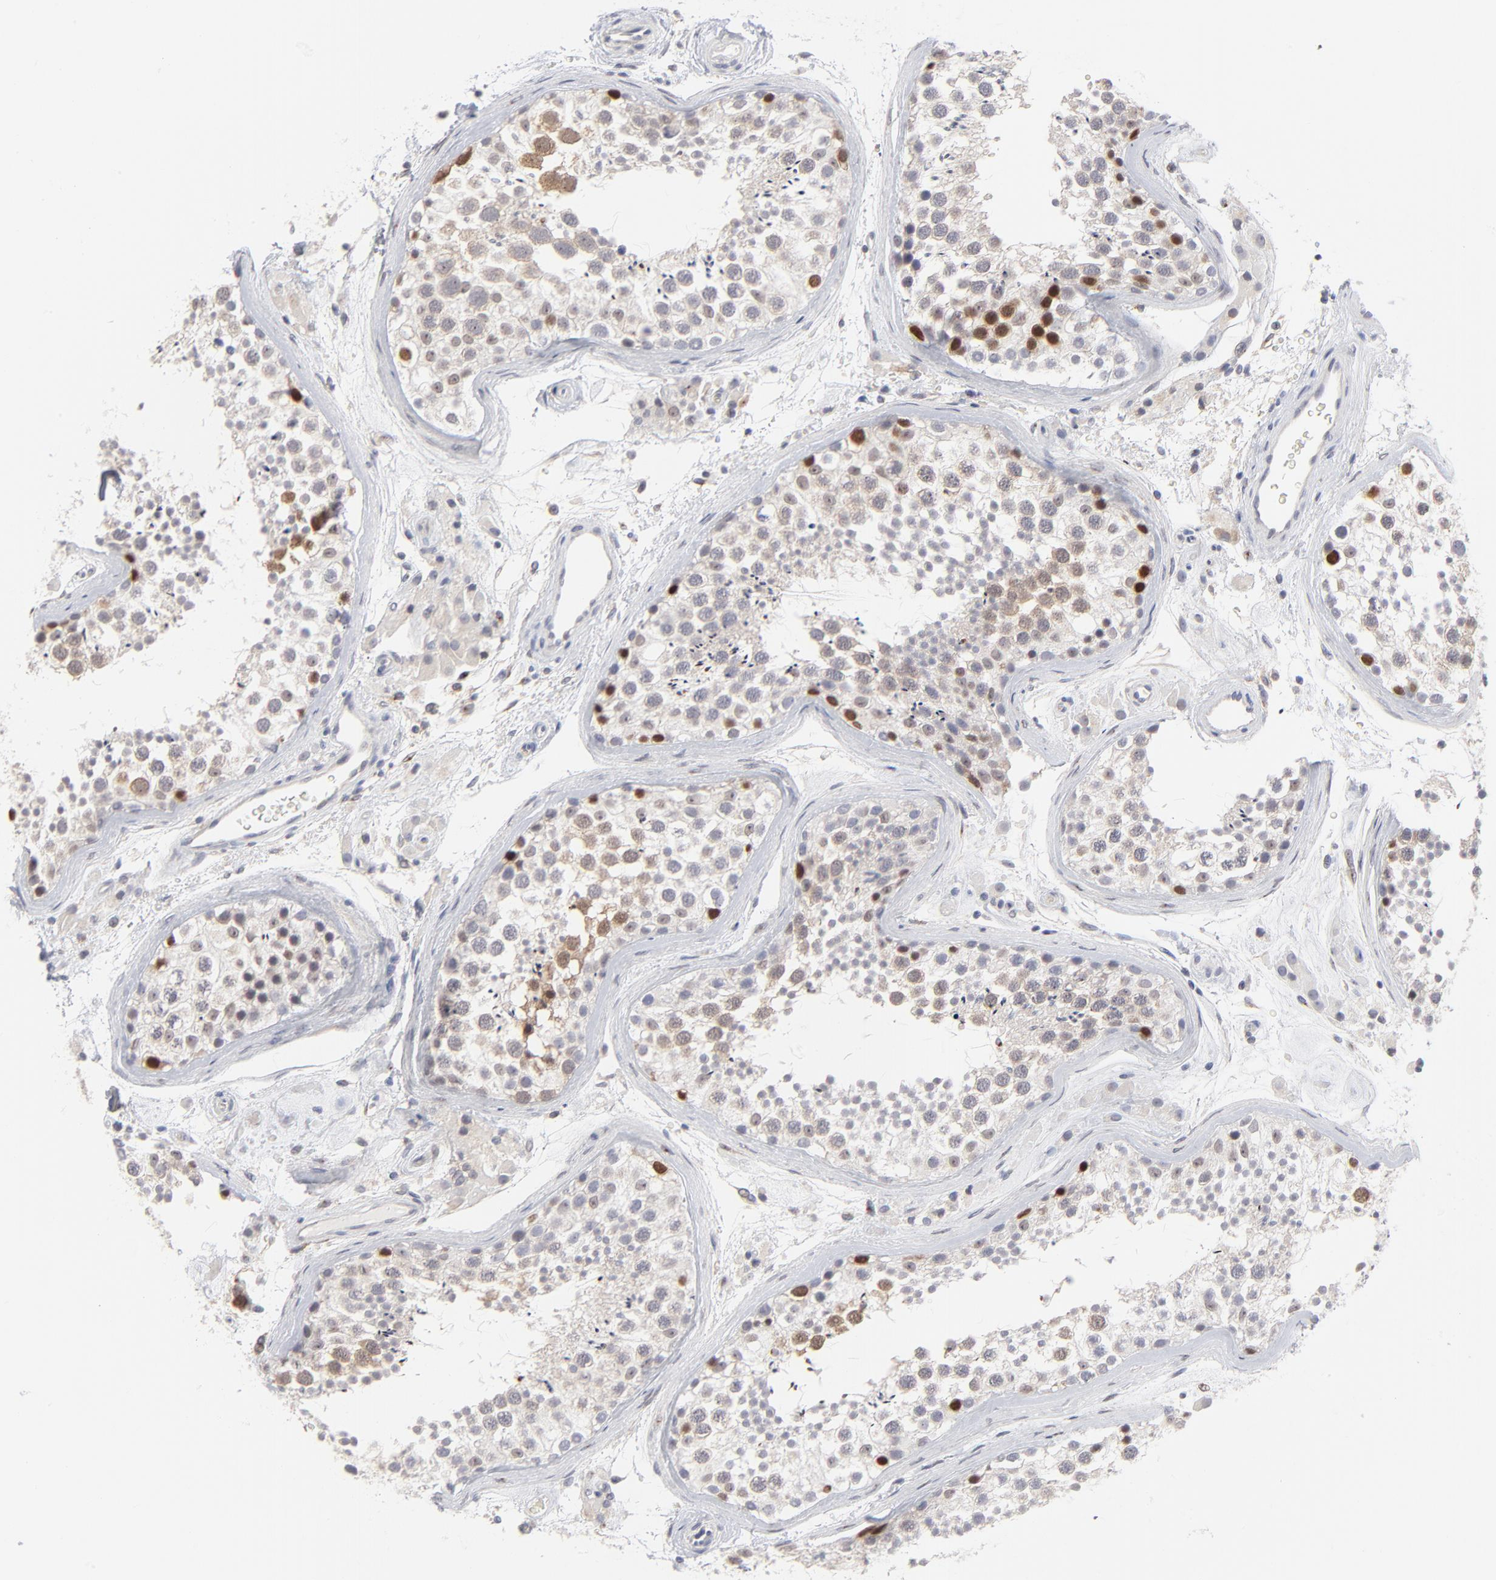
{"staining": {"intensity": "moderate", "quantity": "<25%", "location": "cytoplasmic/membranous,nuclear"}, "tissue": "testis", "cell_type": "Cells in seminiferous ducts", "image_type": "normal", "snomed": [{"axis": "morphology", "description": "Normal tissue, NOS"}, {"axis": "topography", "description": "Testis"}], "caption": "Testis stained with a brown dye reveals moderate cytoplasmic/membranous,nuclear positive staining in approximately <25% of cells in seminiferous ducts.", "gene": "AURKA", "patient": {"sex": "male", "age": 46}}